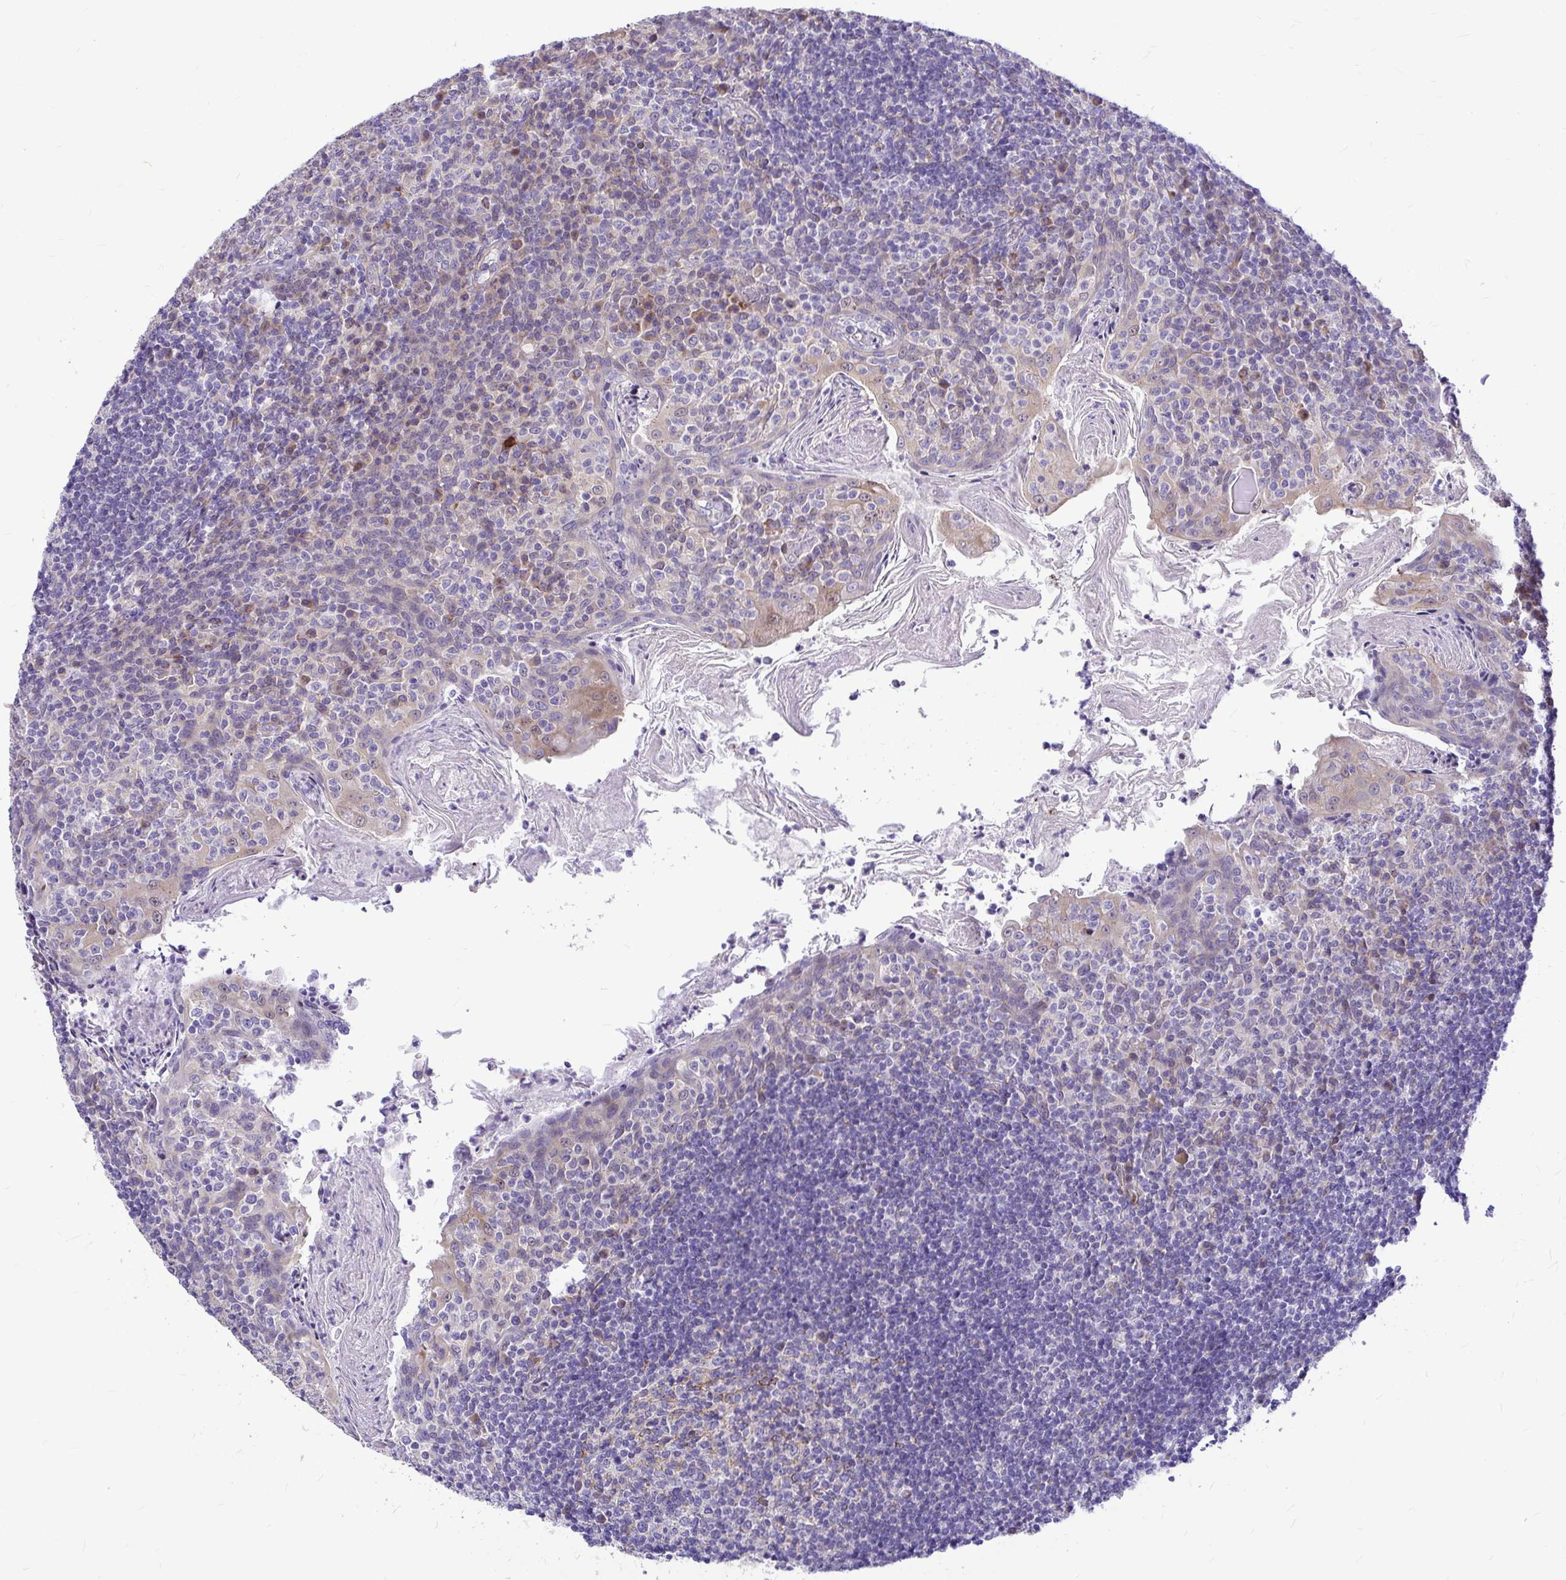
{"staining": {"intensity": "negative", "quantity": "none", "location": "none"}, "tissue": "tonsil", "cell_type": "Germinal center cells", "image_type": "normal", "snomed": [{"axis": "morphology", "description": "Normal tissue, NOS"}, {"axis": "topography", "description": "Tonsil"}], "caption": "This micrograph is of unremarkable tonsil stained with immunohistochemistry to label a protein in brown with the nuclei are counter-stained blue. There is no expression in germinal center cells.", "gene": "GABBR2", "patient": {"sex": "female", "age": 10}}